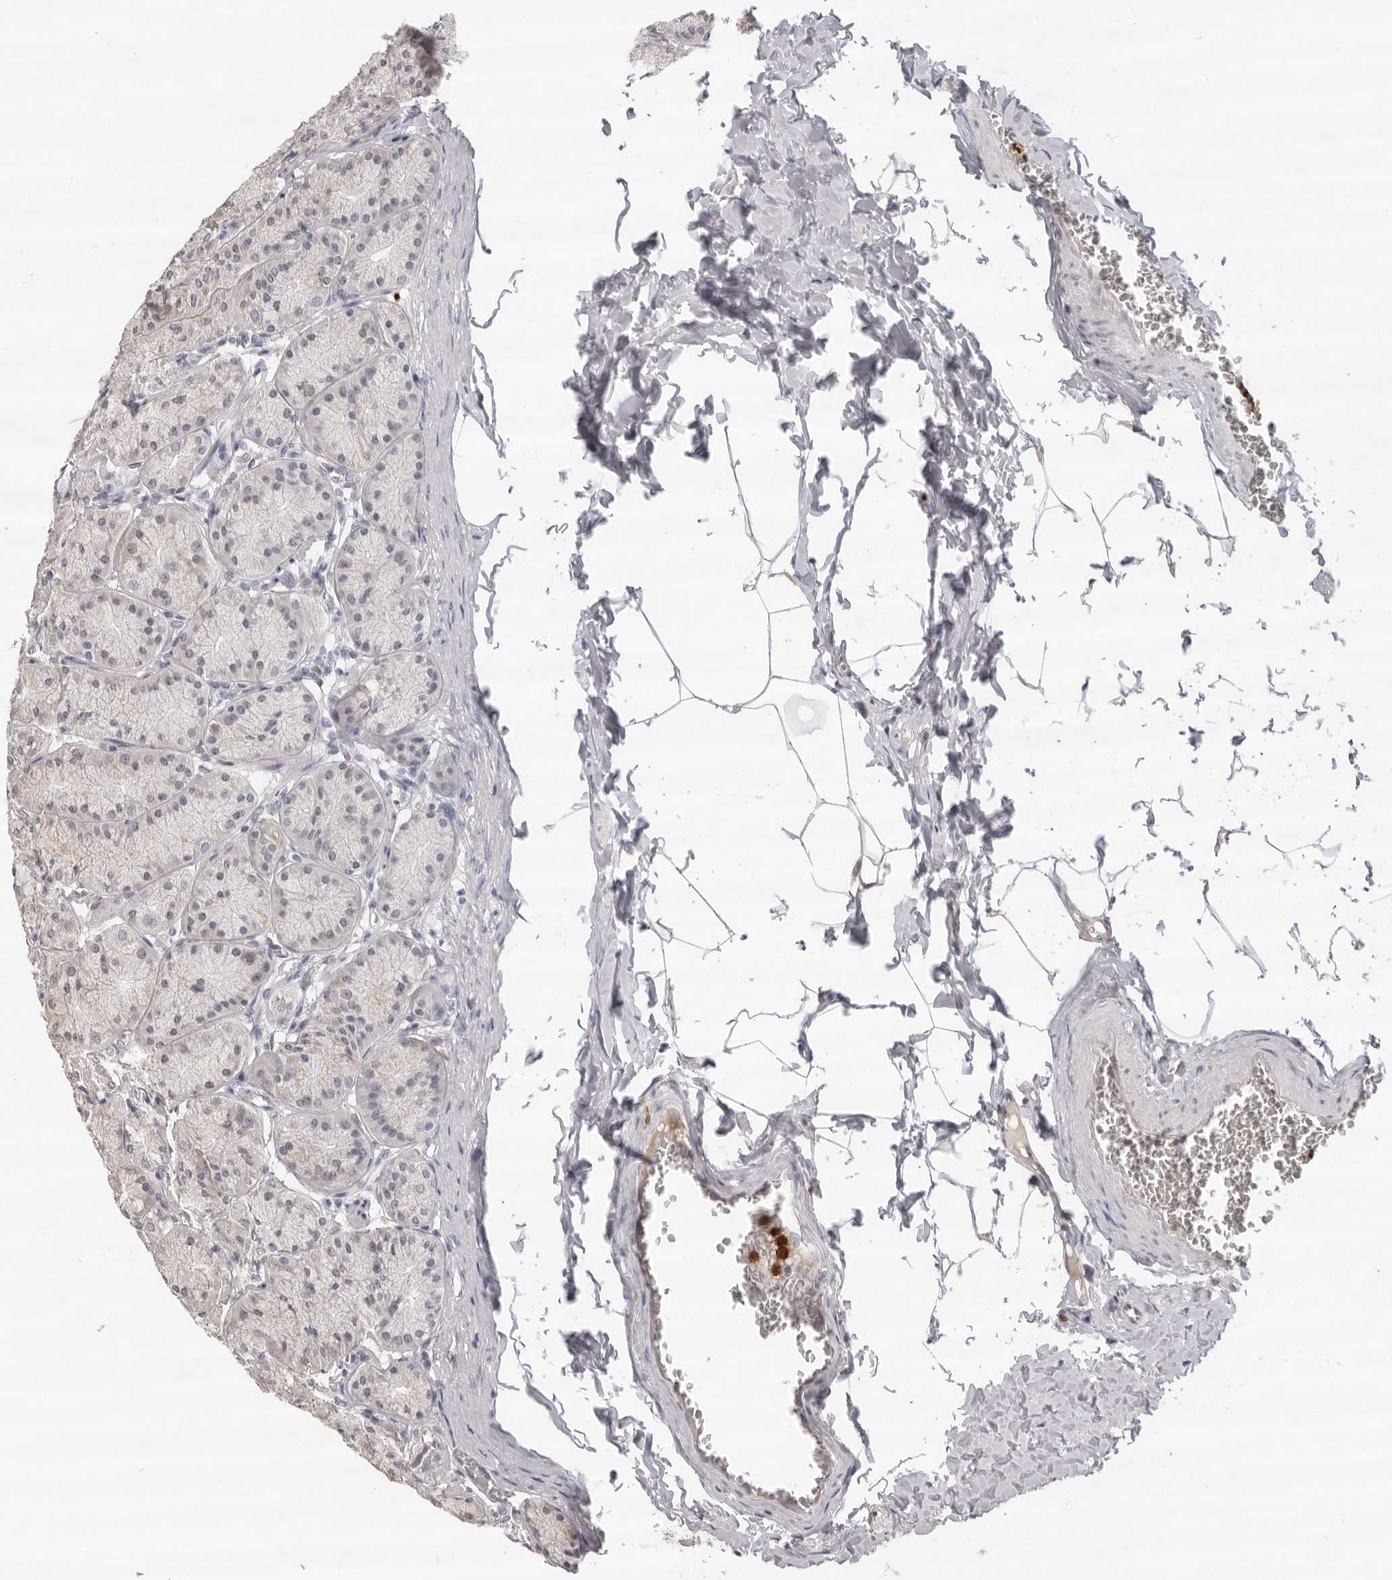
{"staining": {"intensity": "negative", "quantity": "none", "location": "none"}, "tissue": "stomach", "cell_type": "Glandular cells", "image_type": "normal", "snomed": [{"axis": "morphology", "description": "Normal tissue, NOS"}, {"axis": "topography", "description": "Stomach"}], "caption": "IHC histopathology image of unremarkable human stomach stained for a protein (brown), which demonstrates no staining in glandular cells.", "gene": "IL31", "patient": {"sex": "male", "age": 42}}